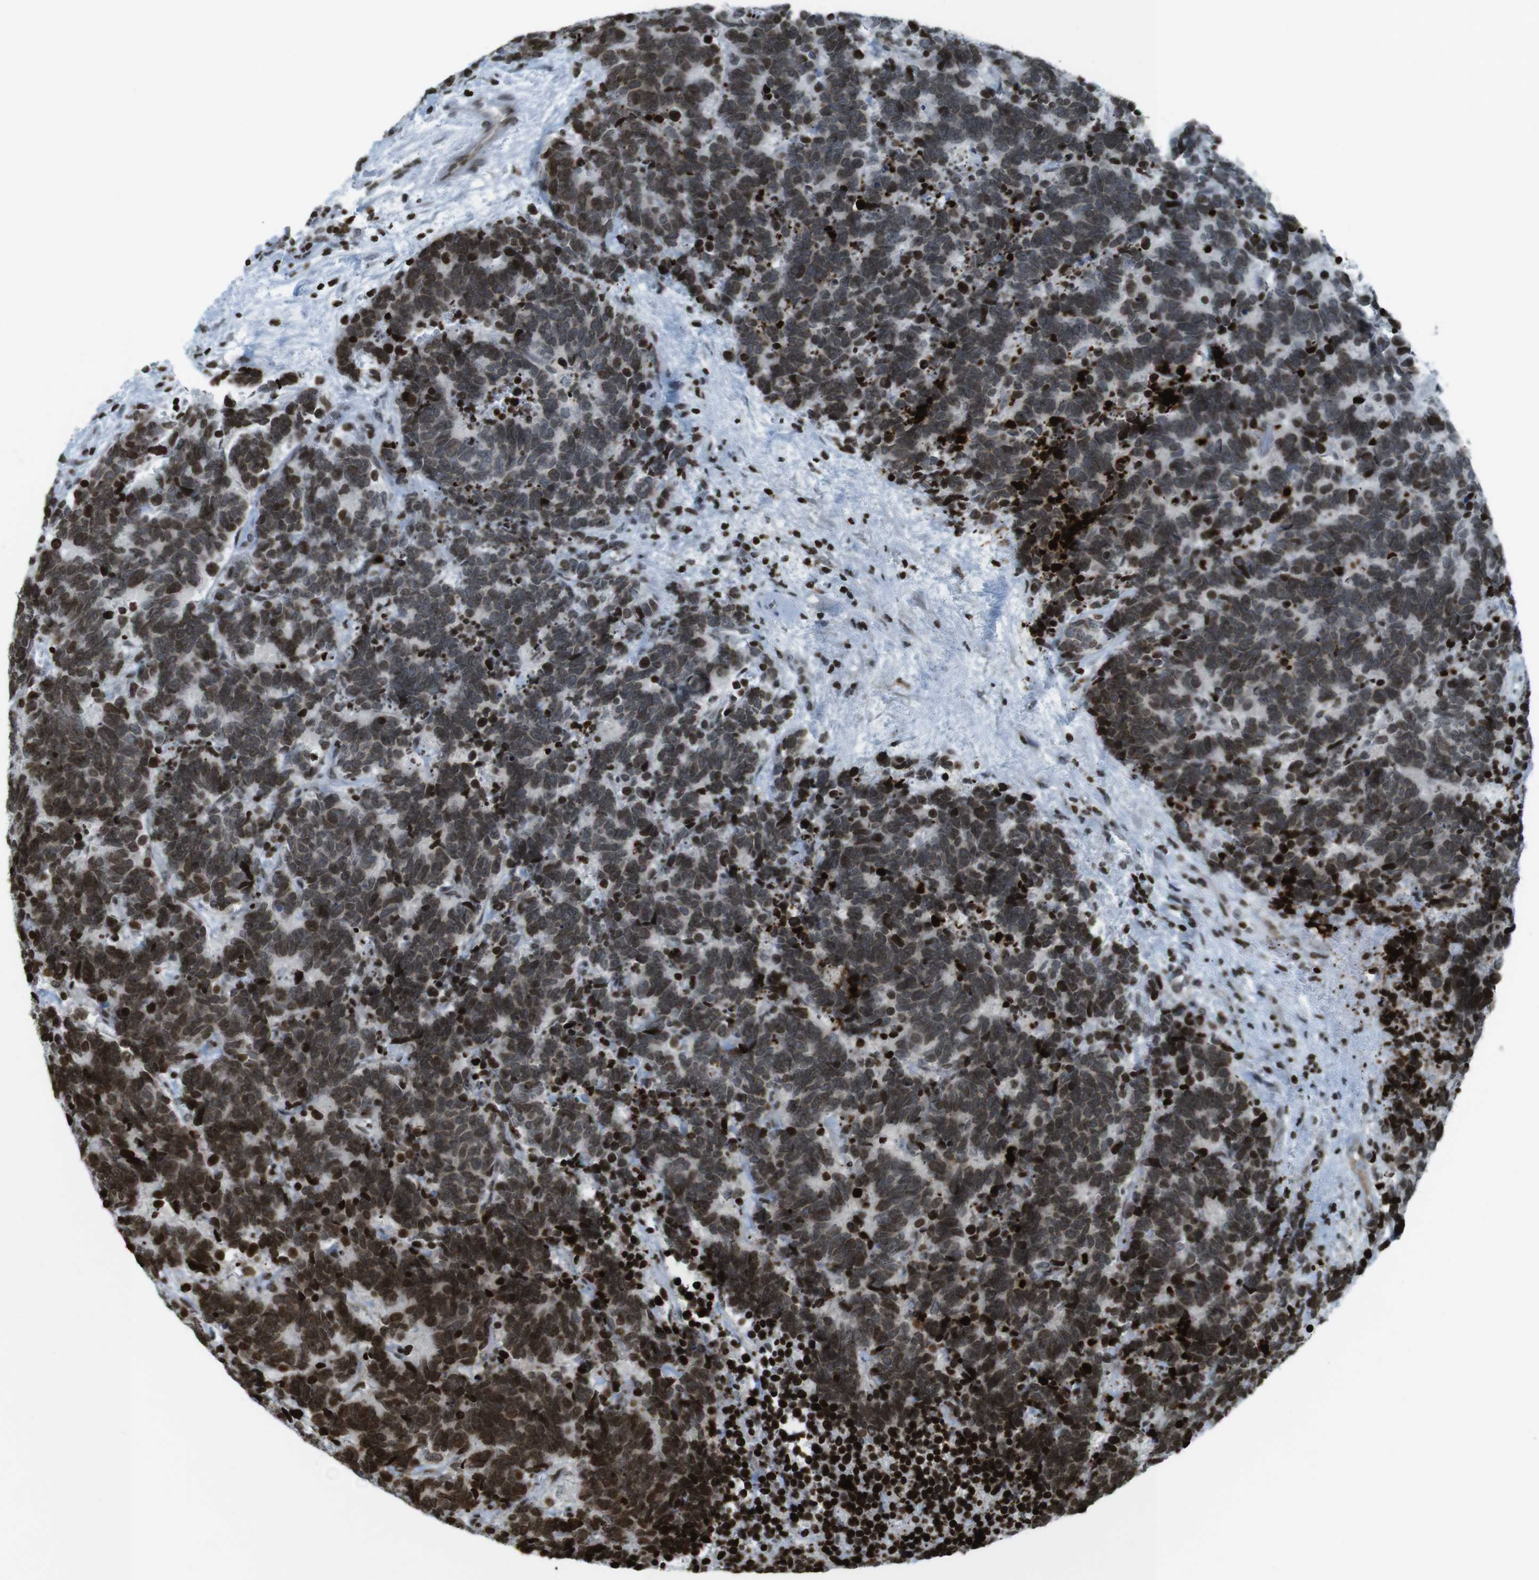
{"staining": {"intensity": "moderate", "quantity": ">75%", "location": "nuclear"}, "tissue": "carcinoid", "cell_type": "Tumor cells", "image_type": "cancer", "snomed": [{"axis": "morphology", "description": "Carcinoma, NOS"}, {"axis": "morphology", "description": "Carcinoid, malignant, NOS"}, {"axis": "topography", "description": "Urinary bladder"}], "caption": "Tumor cells demonstrate medium levels of moderate nuclear staining in about >75% of cells in carcinoid.", "gene": "H2AC8", "patient": {"sex": "male", "age": 57}}